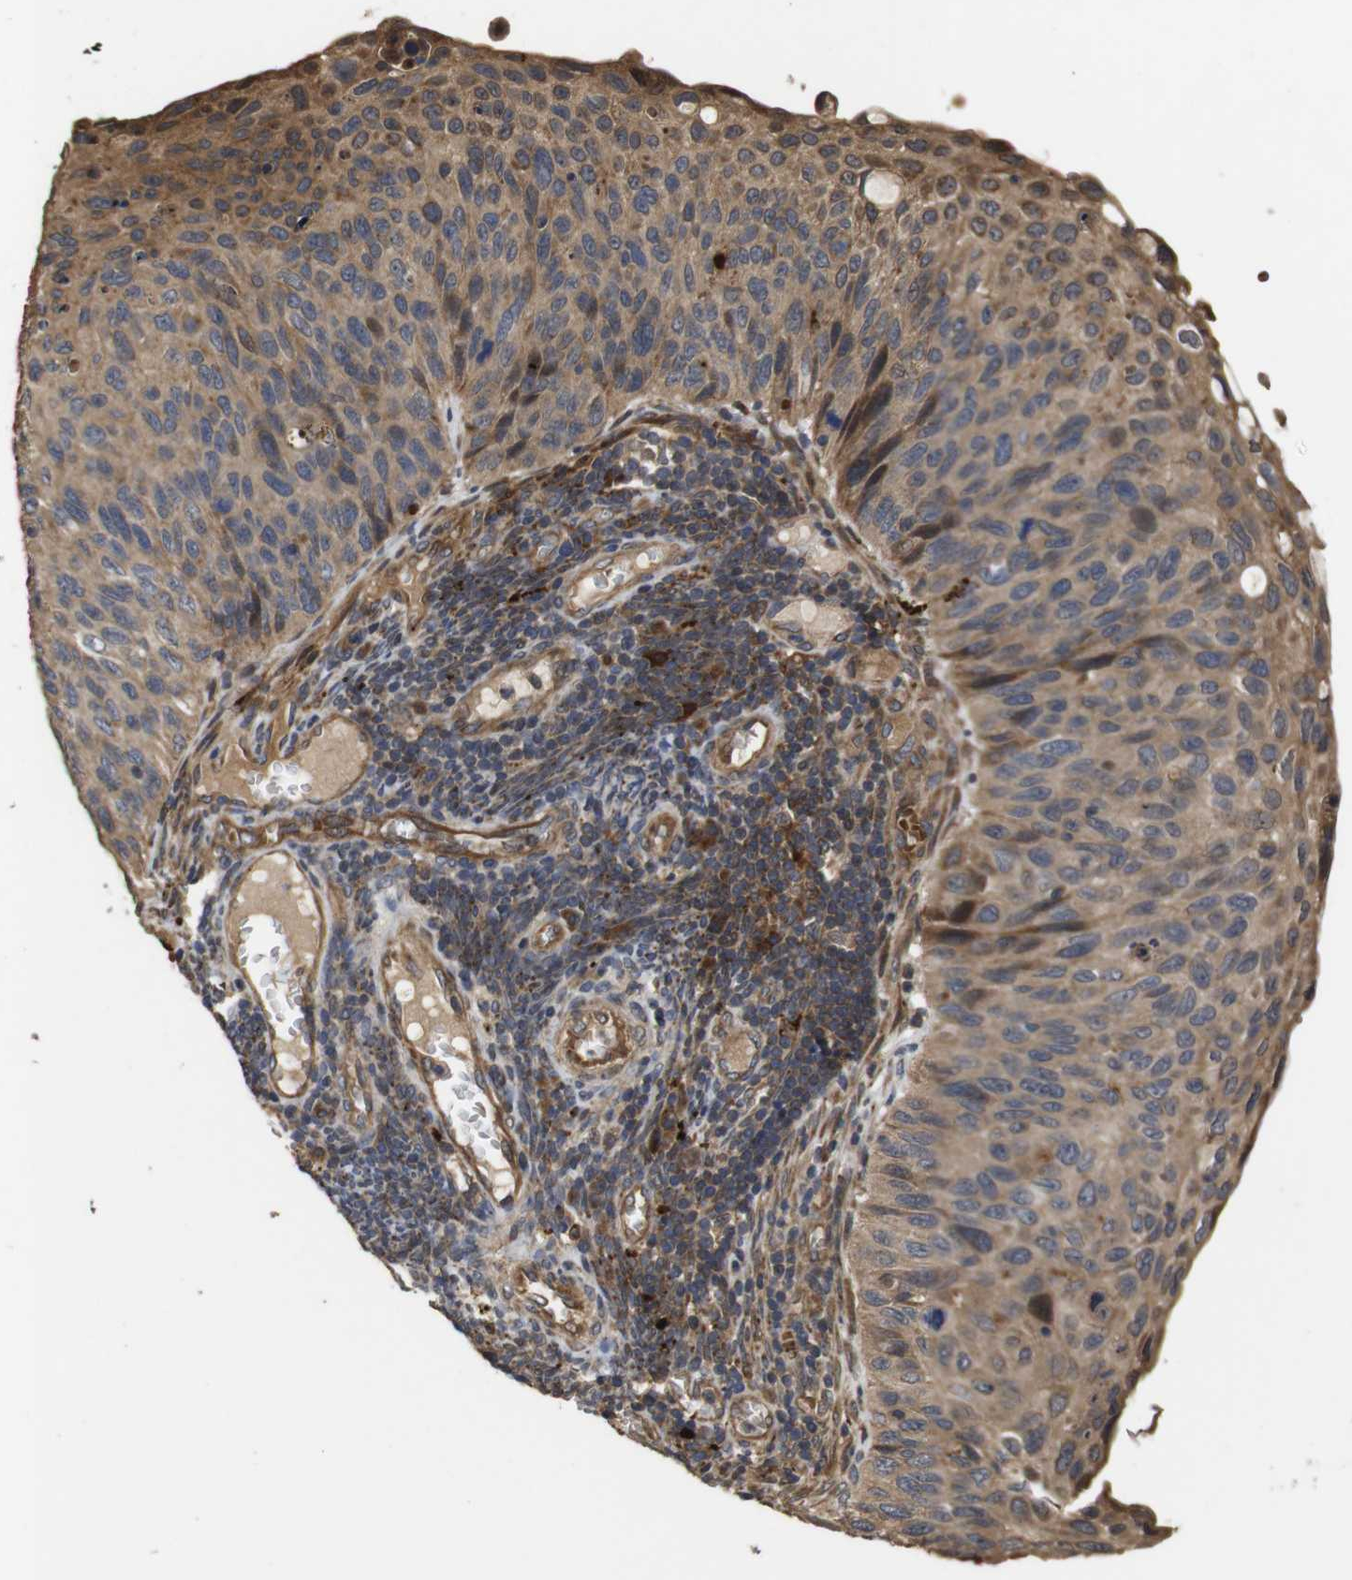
{"staining": {"intensity": "moderate", "quantity": ">75%", "location": "cytoplasmic/membranous"}, "tissue": "cervical cancer", "cell_type": "Tumor cells", "image_type": "cancer", "snomed": [{"axis": "morphology", "description": "Squamous cell carcinoma, NOS"}, {"axis": "topography", "description": "Cervix"}], "caption": "Cervical cancer (squamous cell carcinoma) stained with a protein marker shows moderate staining in tumor cells.", "gene": "PTPN14", "patient": {"sex": "female", "age": 70}}